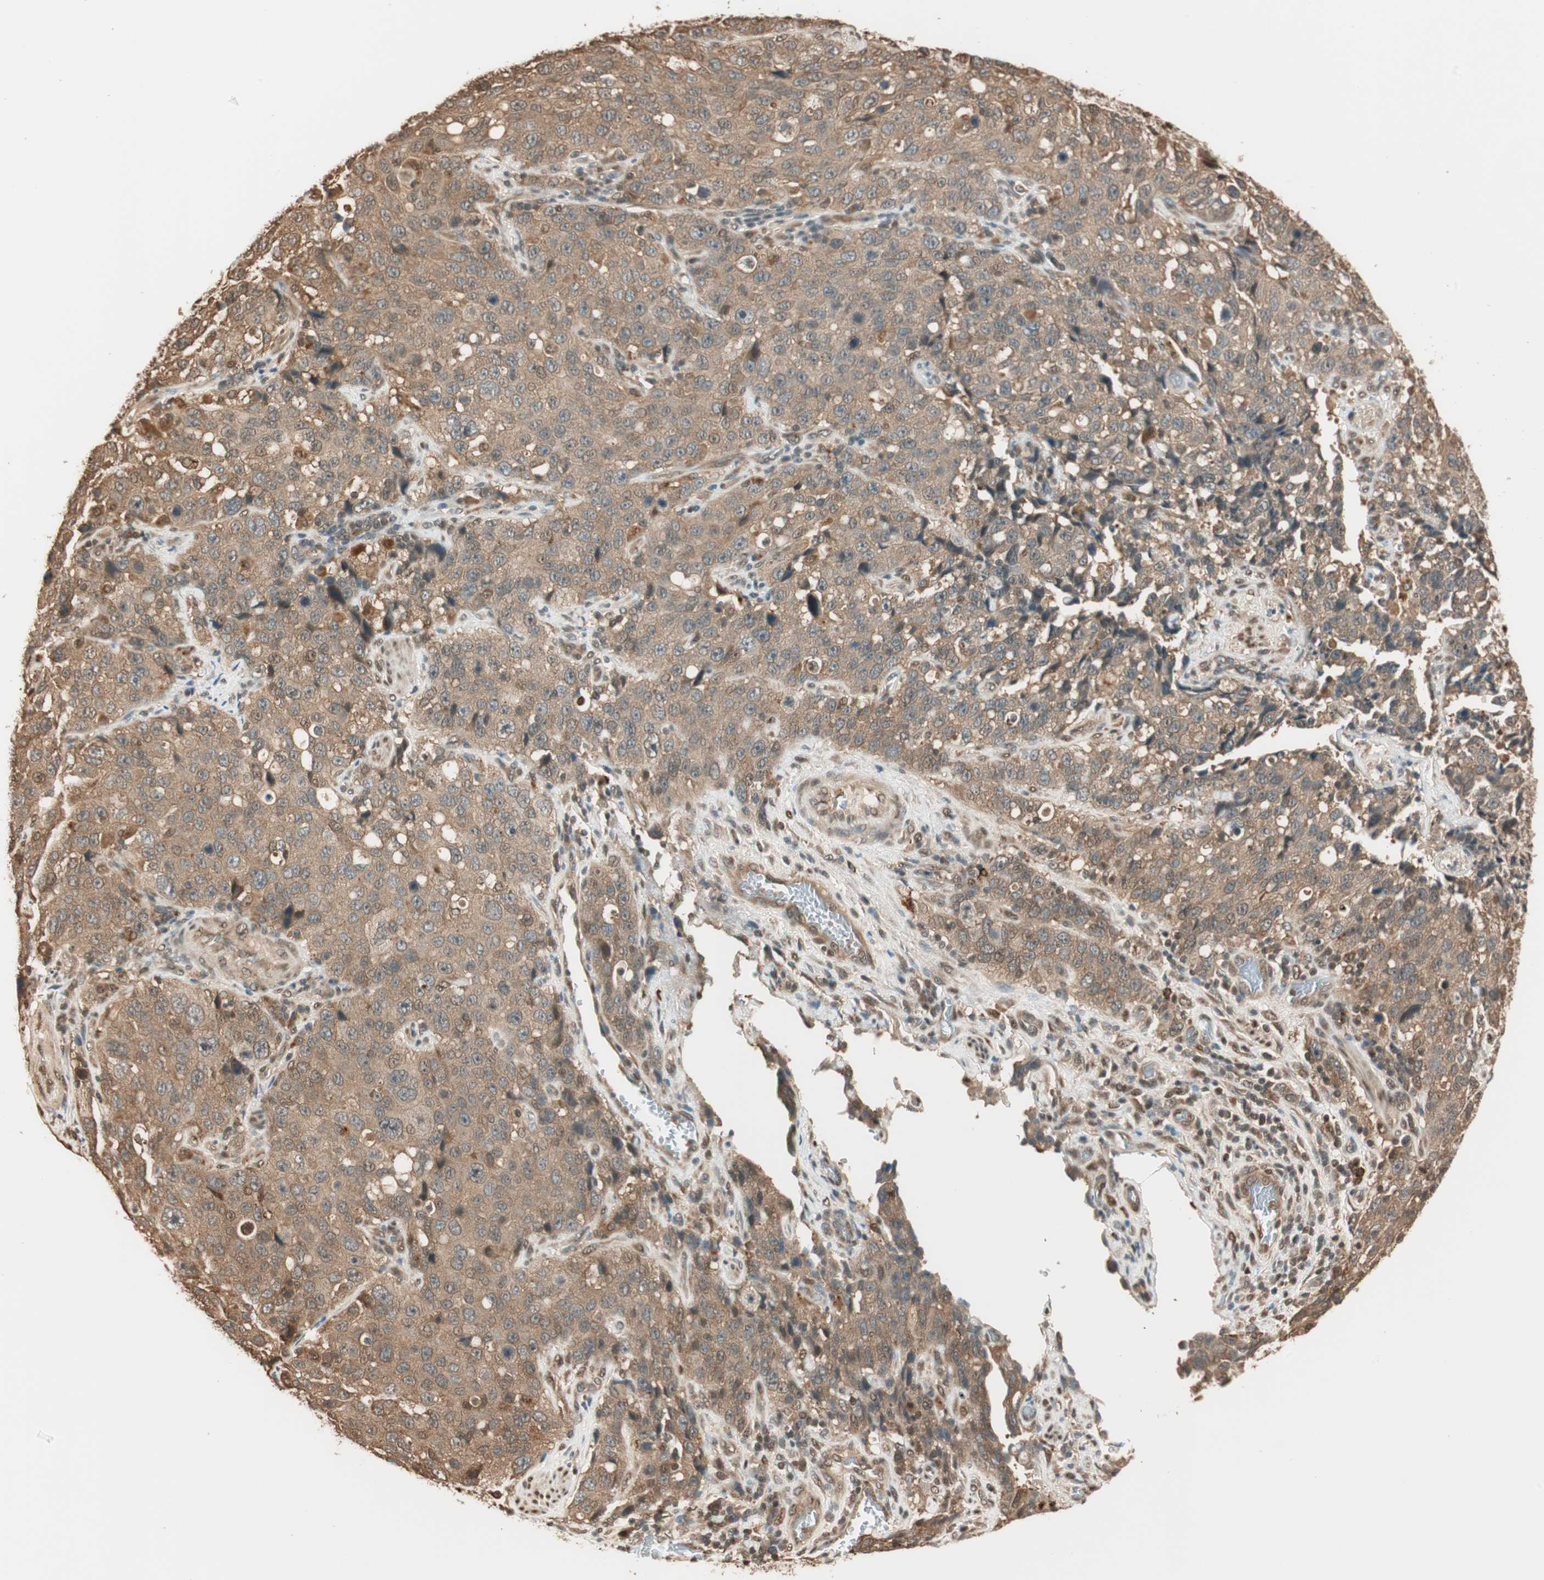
{"staining": {"intensity": "moderate", "quantity": ">75%", "location": "cytoplasmic/membranous"}, "tissue": "stomach cancer", "cell_type": "Tumor cells", "image_type": "cancer", "snomed": [{"axis": "morphology", "description": "Normal tissue, NOS"}, {"axis": "morphology", "description": "Adenocarcinoma, NOS"}, {"axis": "topography", "description": "Stomach"}], "caption": "Stomach cancer was stained to show a protein in brown. There is medium levels of moderate cytoplasmic/membranous expression in approximately >75% of tumor cells.", "gene": "ZNF443", "patient": {"sex": "male", "age": 48}}